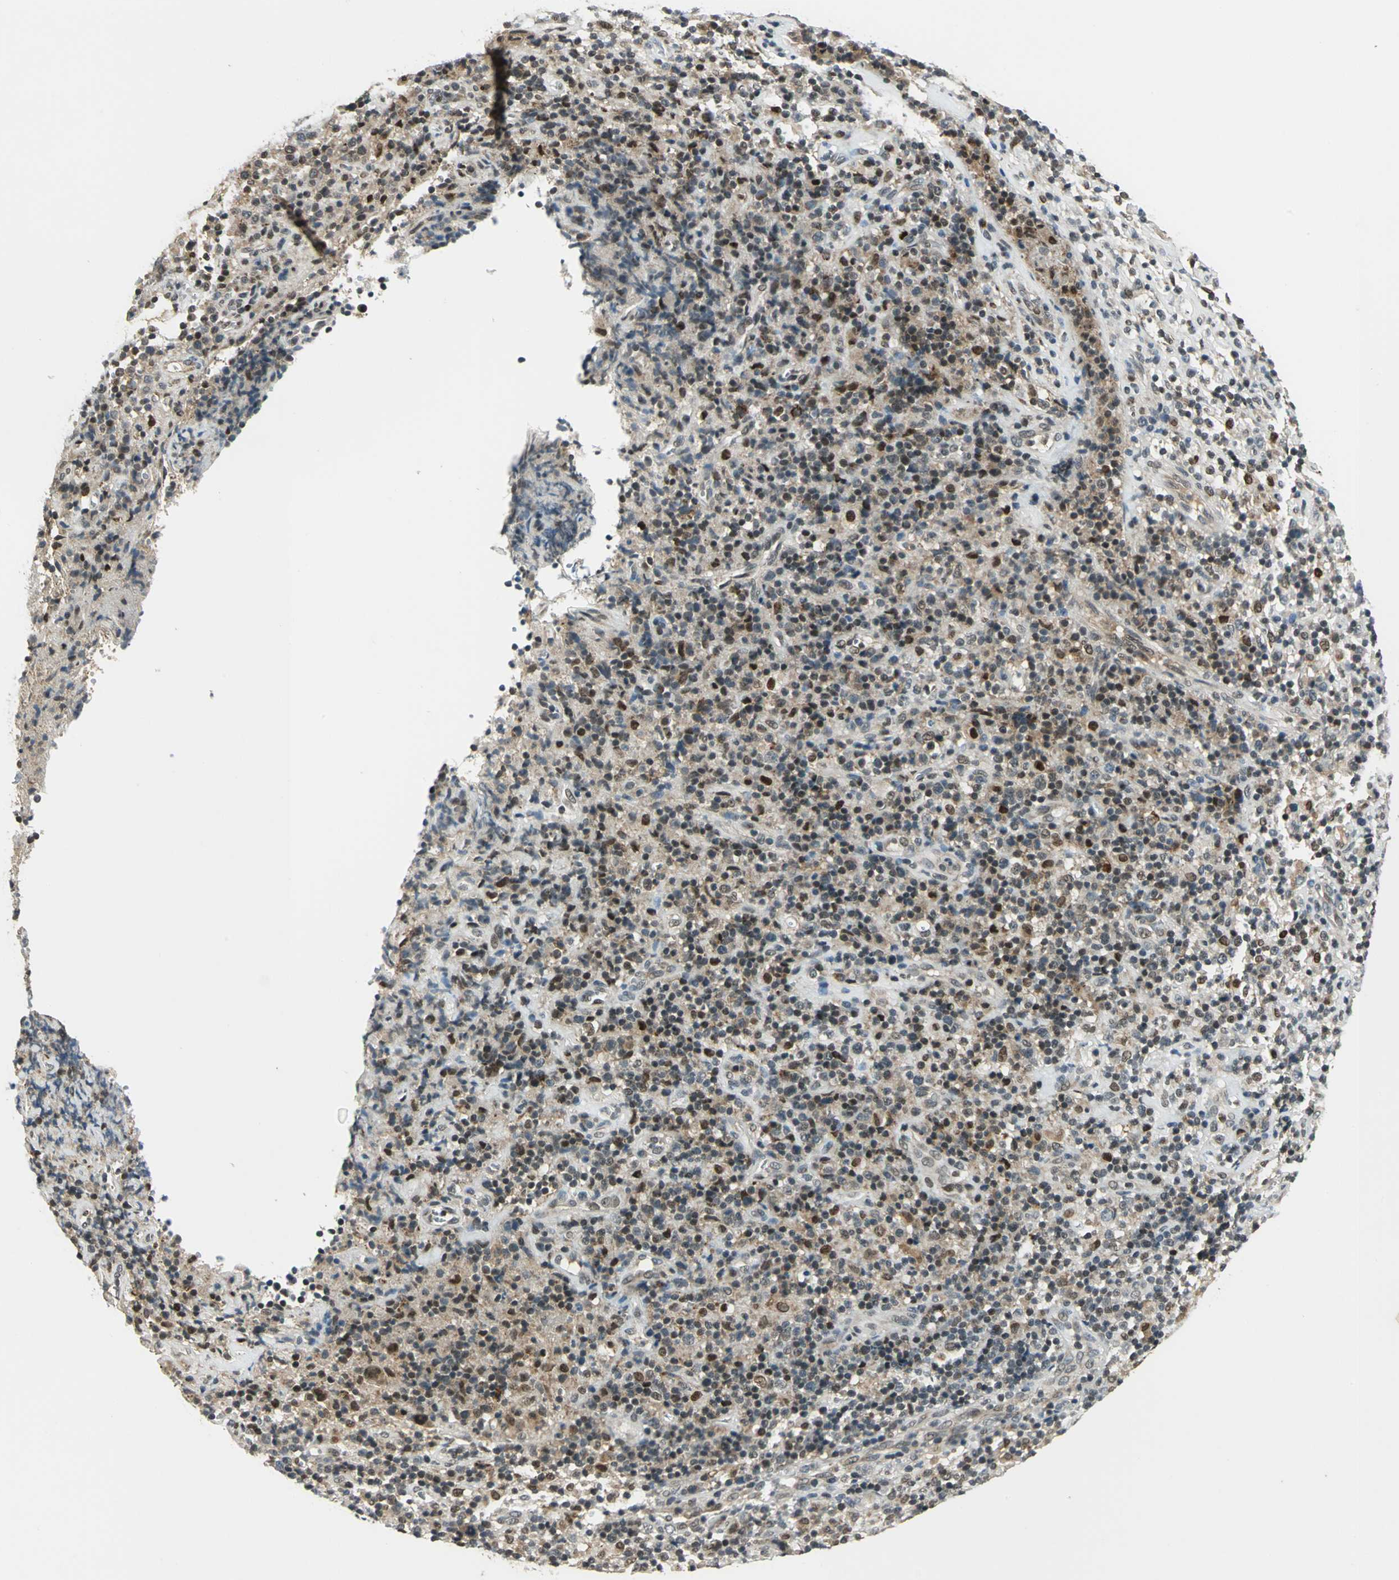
{"staining": {"intensity": "moderate", "quantity": "25%-75%", "location": "cytoplasmic/membranous,nuclear"}, "tissue": "lymphoma", "cell_type": "Tumor cells", "image_type": "cancer", "snomed": [{"axis": "morphology", "description": "Hodgkin's disease, NOS"}, {"axis": "topography", "description": "Lymph node"}], "caption": "Tumor cells display moderate cytoplasmic/membranous and nuclear positivity in approximately 25%-75% of cells in Hodgkin's disease. Nuclei are stained in blue.", "gene": "RAD17", "patient": {"sex": "male", "age": 65}}